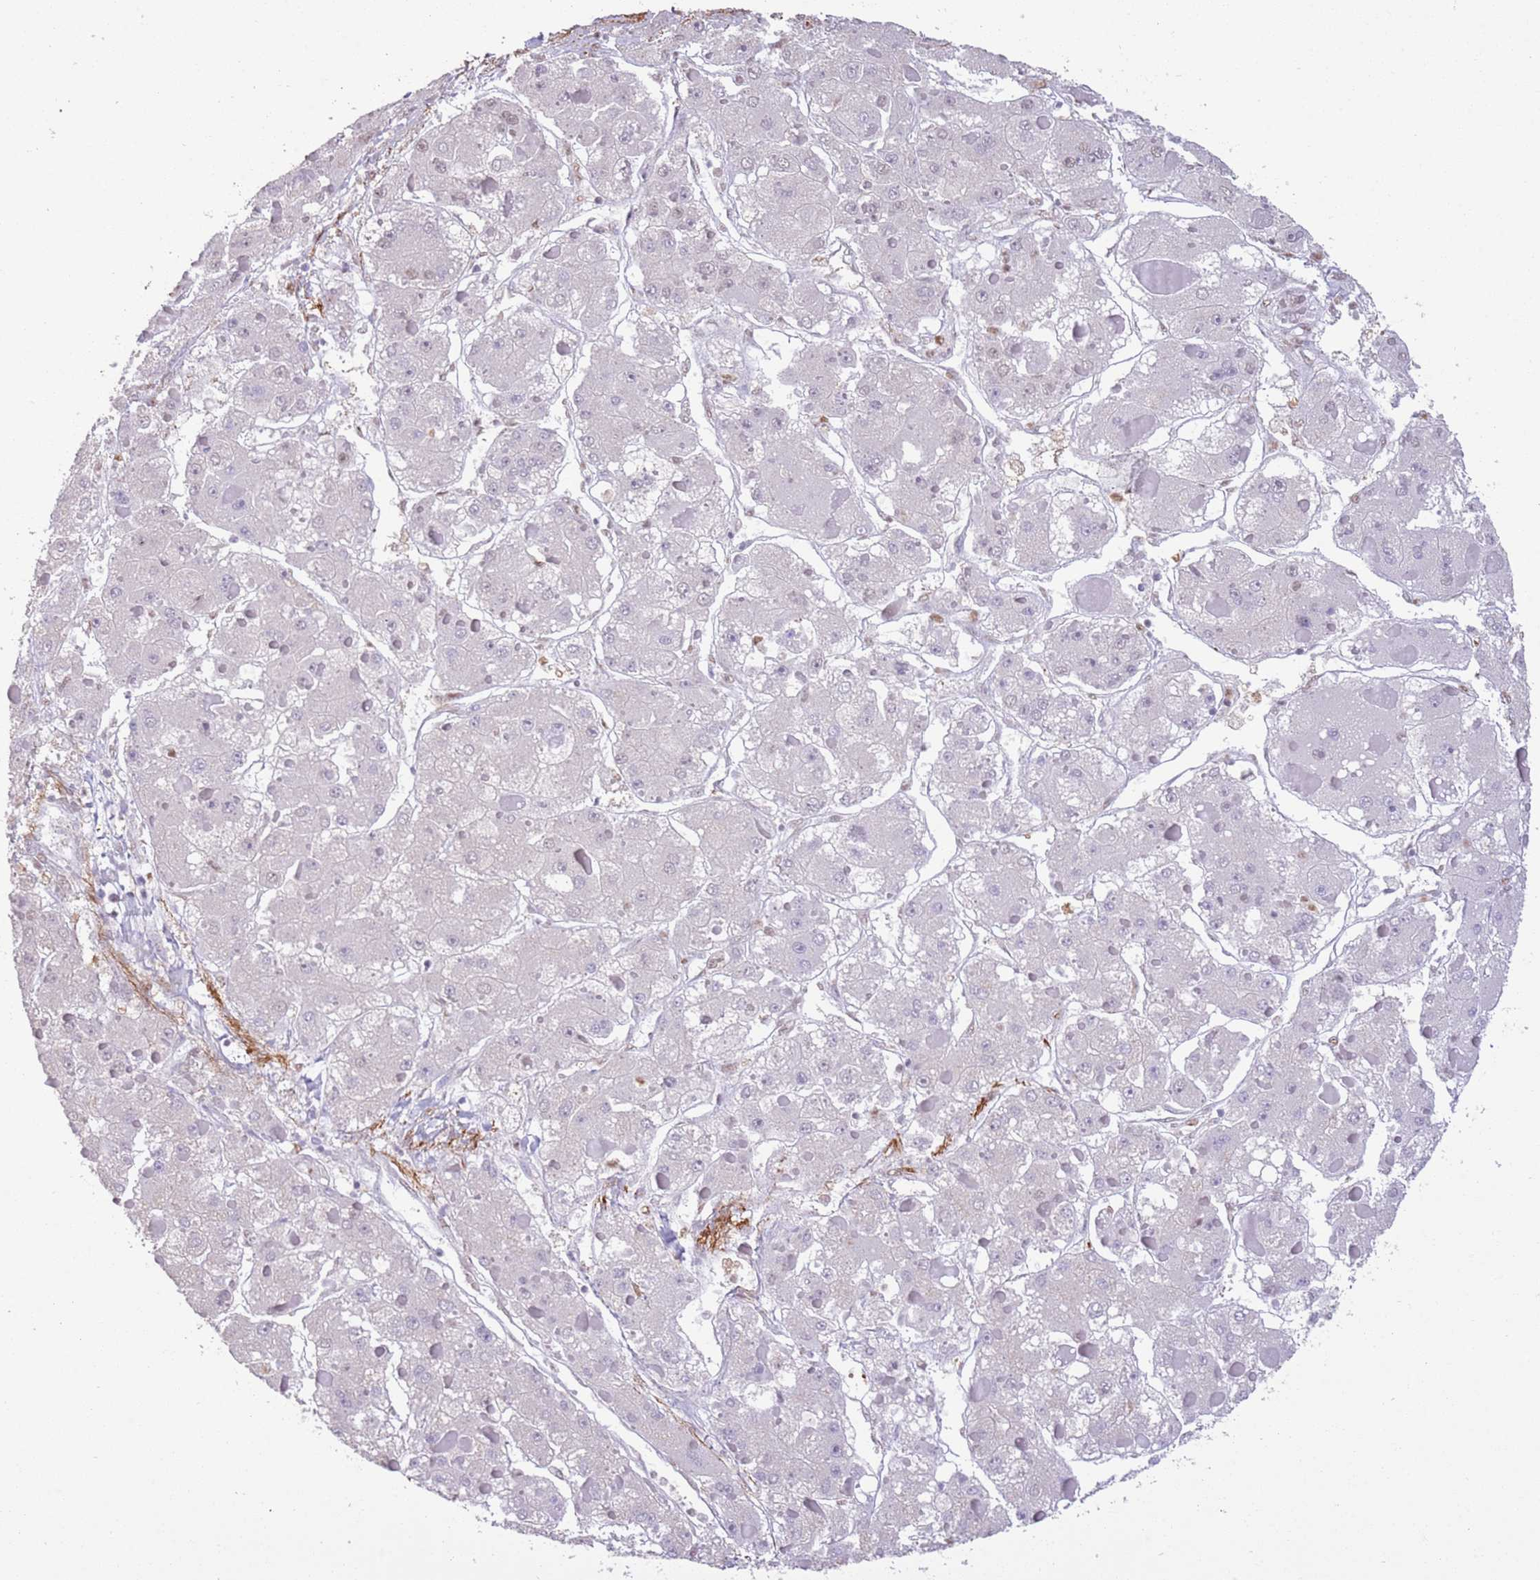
{"staining": {"intensity": "negative", "quantity": "none", "location": "none"}, "tissue": "liver cancer", "cell_type": "Tumor cells", "image_type": "cancer", "snomed": [{"axis": "morphology", "description": "Carcinoma, Hepatocellular, NOS"}, {"axis": "topography", "description": "Liver"}], "caption": "Tumor cells show no significant protein expression in hepatocellular carcinoma (liver).", "gene": "TRIM32", "patient": {"sex": "female", "age": 73}}